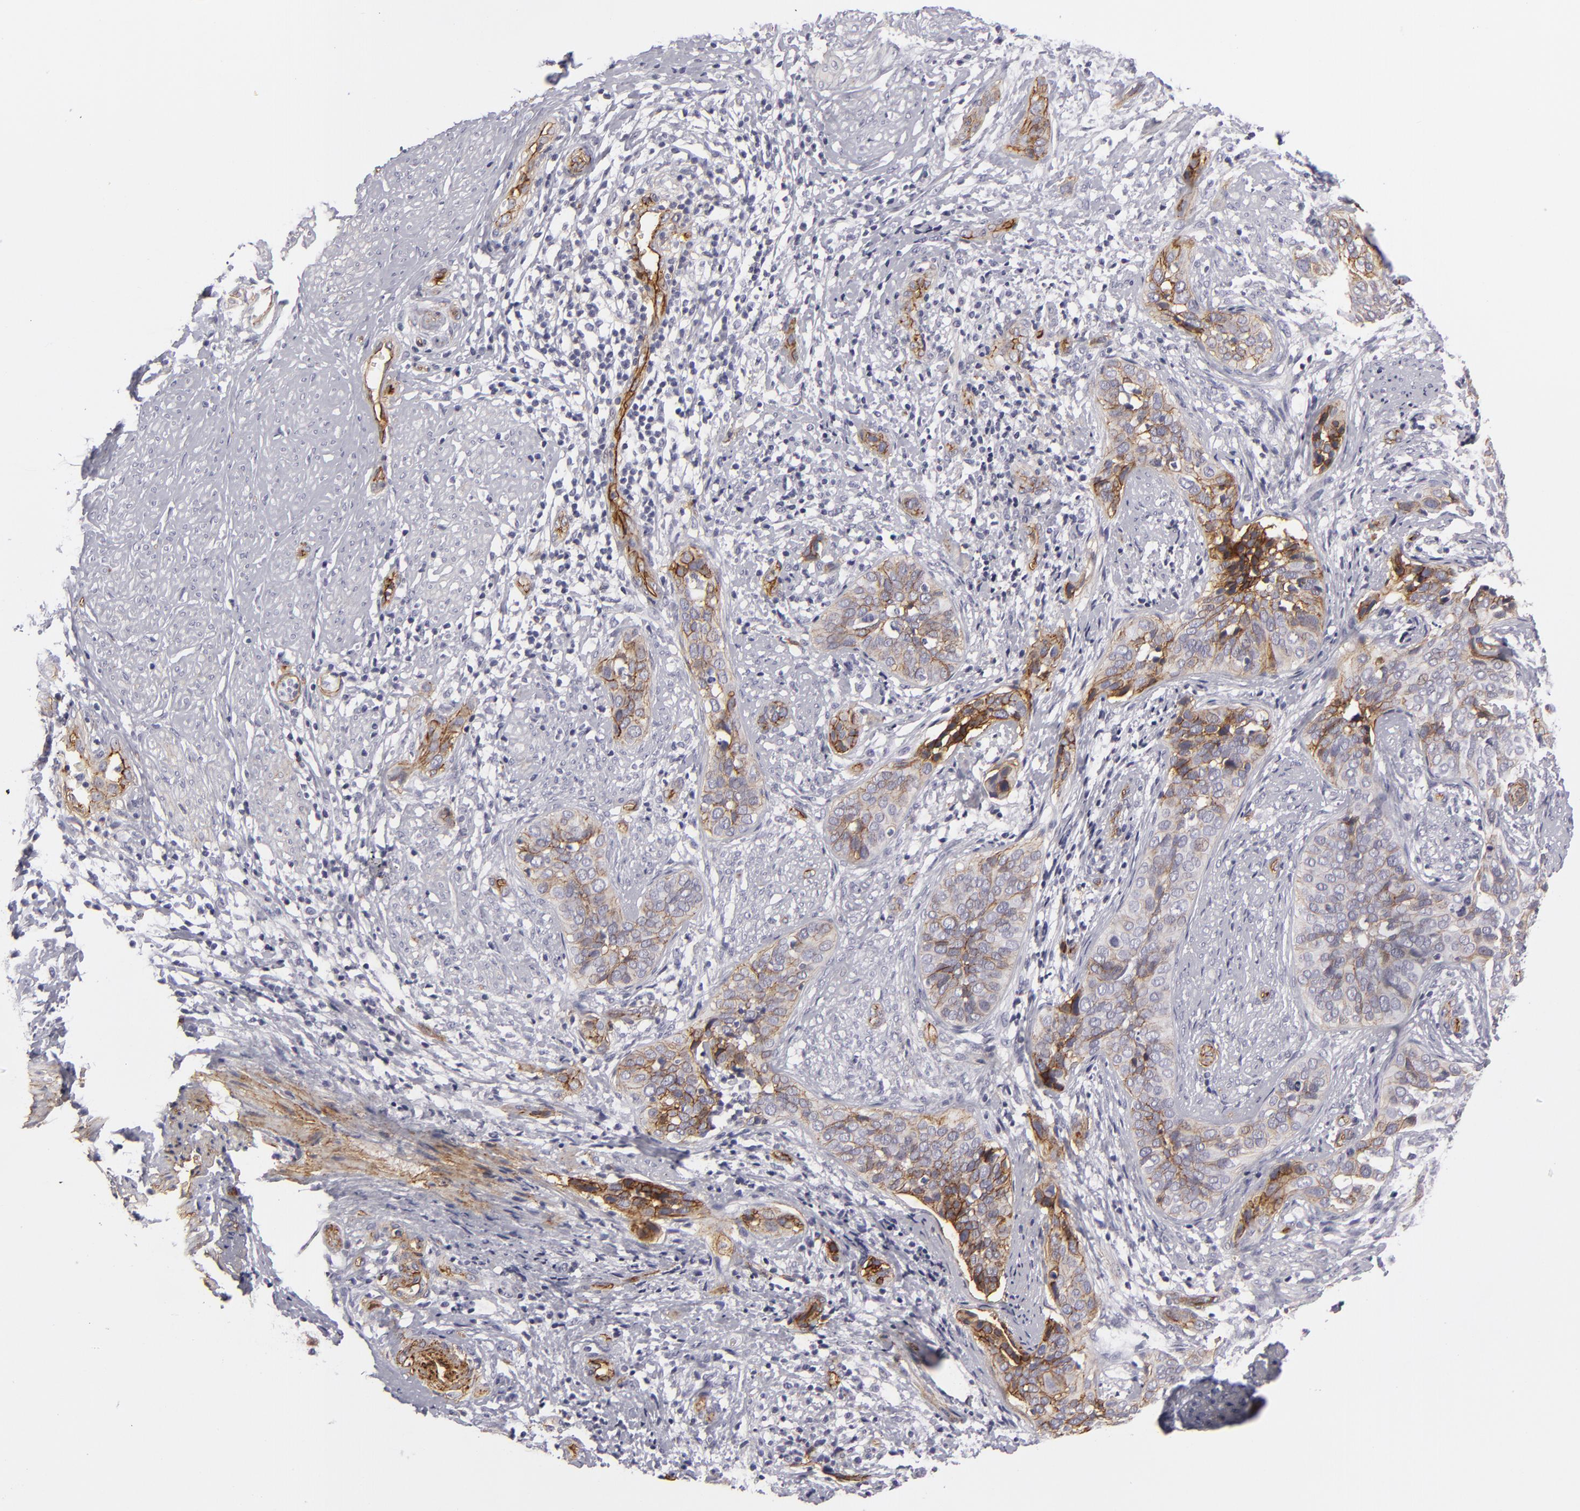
{"staining": {"intensity": "moderate", "quantity": ">75%", "location": "cytoplasmic/membranous"}, "tissue": "cervical cancer", "cell_type": "Tumor cells", "image_type": "cancer", "snomed": [{"axis": "morphology", "description": "Squamous cell carcinoma, NOS"}, {"axis": "topography", "description": "Cervix"}], "caption": "The micrograph demonstrates immunohistochemical staining of cervical cancer. There is moderate cytoplasmic/membranous staining is appreciated in approximately >75% of tumor cells.", "gene": "MCAM", "patient": {"sex": "female", "age": 31}}